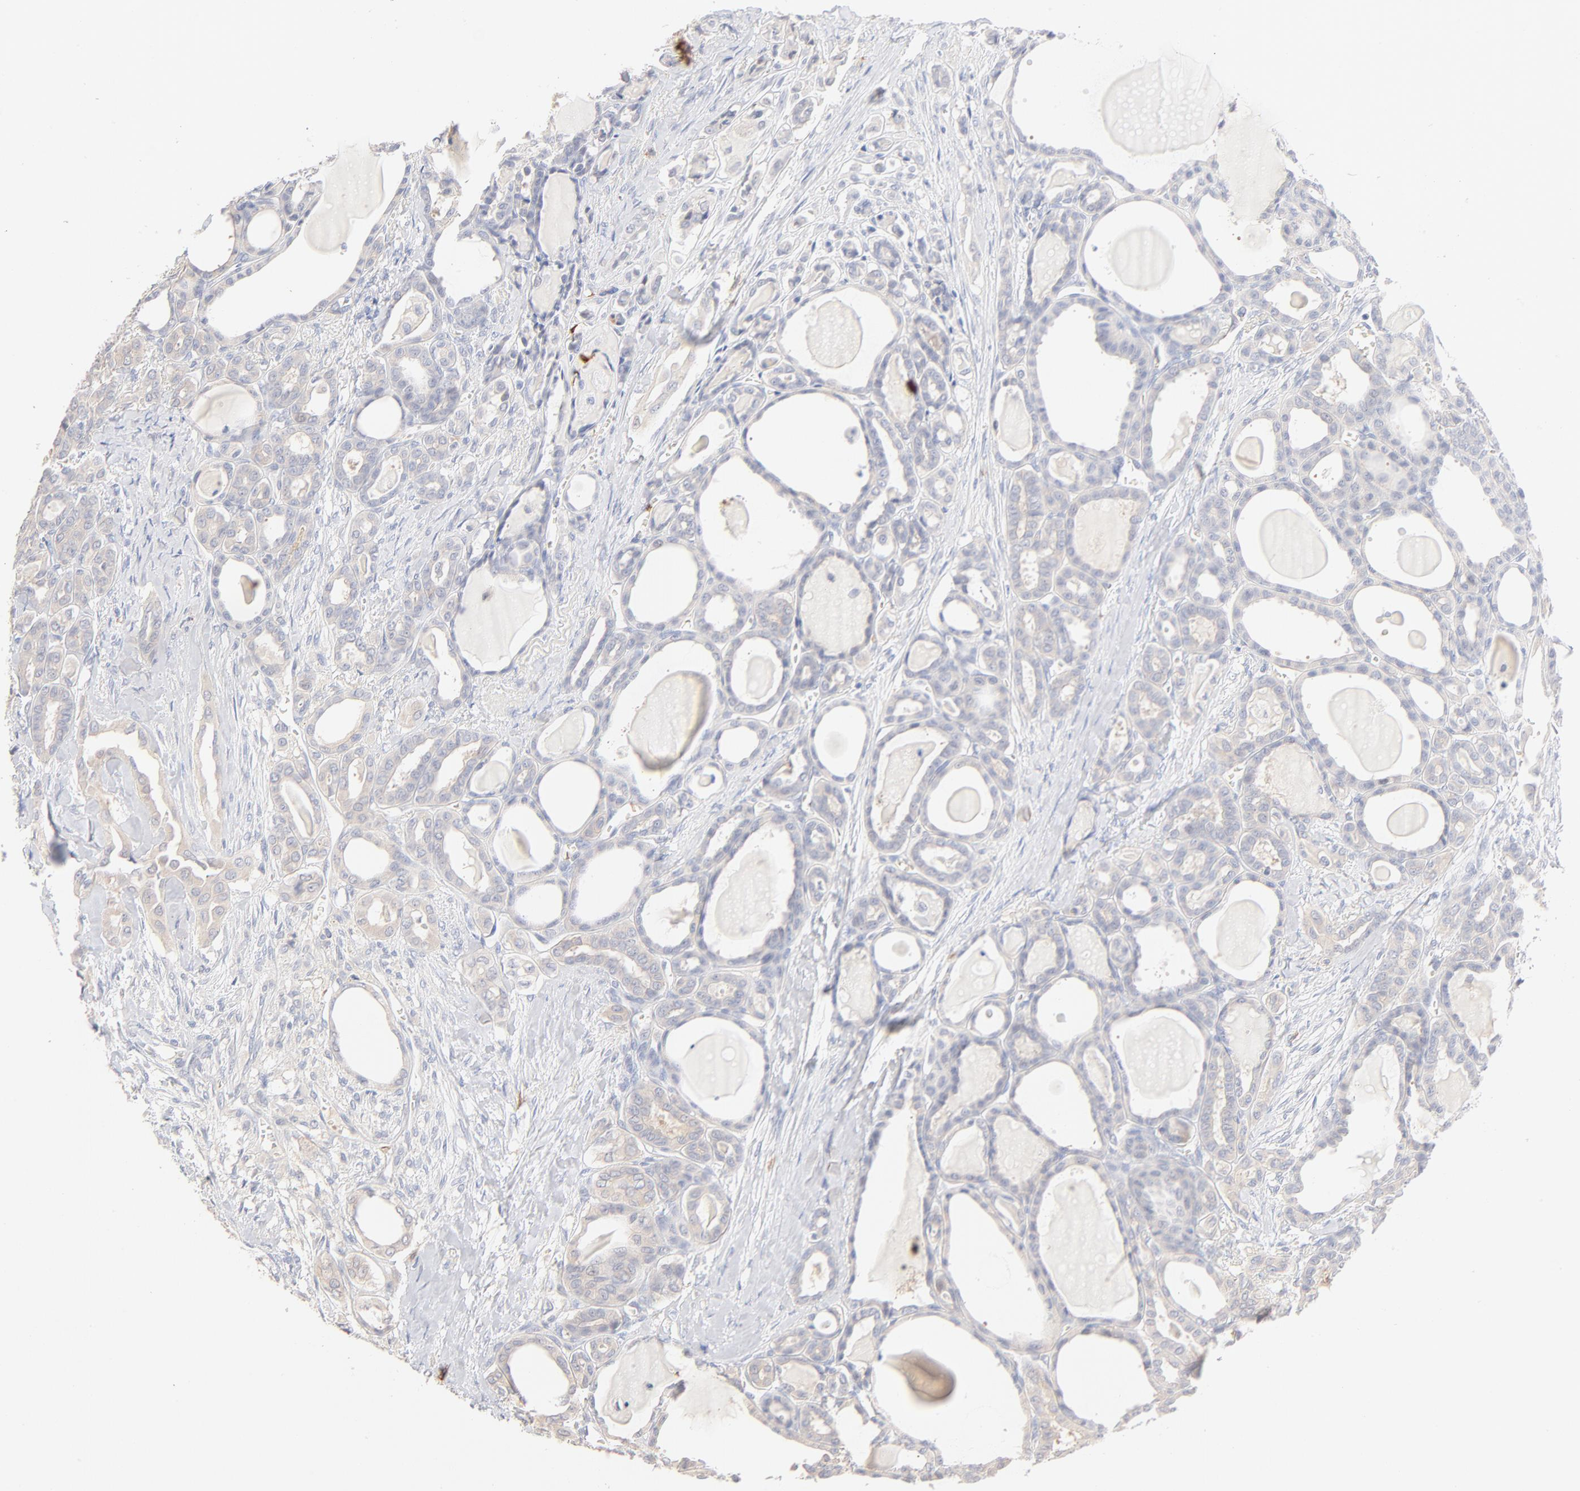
{"staining": {"intensity": "negative", "quantity": "none", "location": "none"}, "tissue": "thyroid cancer", "cell_type": "Tumor cells", "image_type": "cancer", "snomed": [{"axis": "morphology", "description": "Carcinoma, NOS"}, {"axis": "topography", "description": "Thyroid gland"}], "caption": "Protein analysis of thyroid cancer (carcinoma) exhibits no significant positivity in tumor cells.", "gene": "SPTB", "patient": {"sex": "female", "age": 91}}